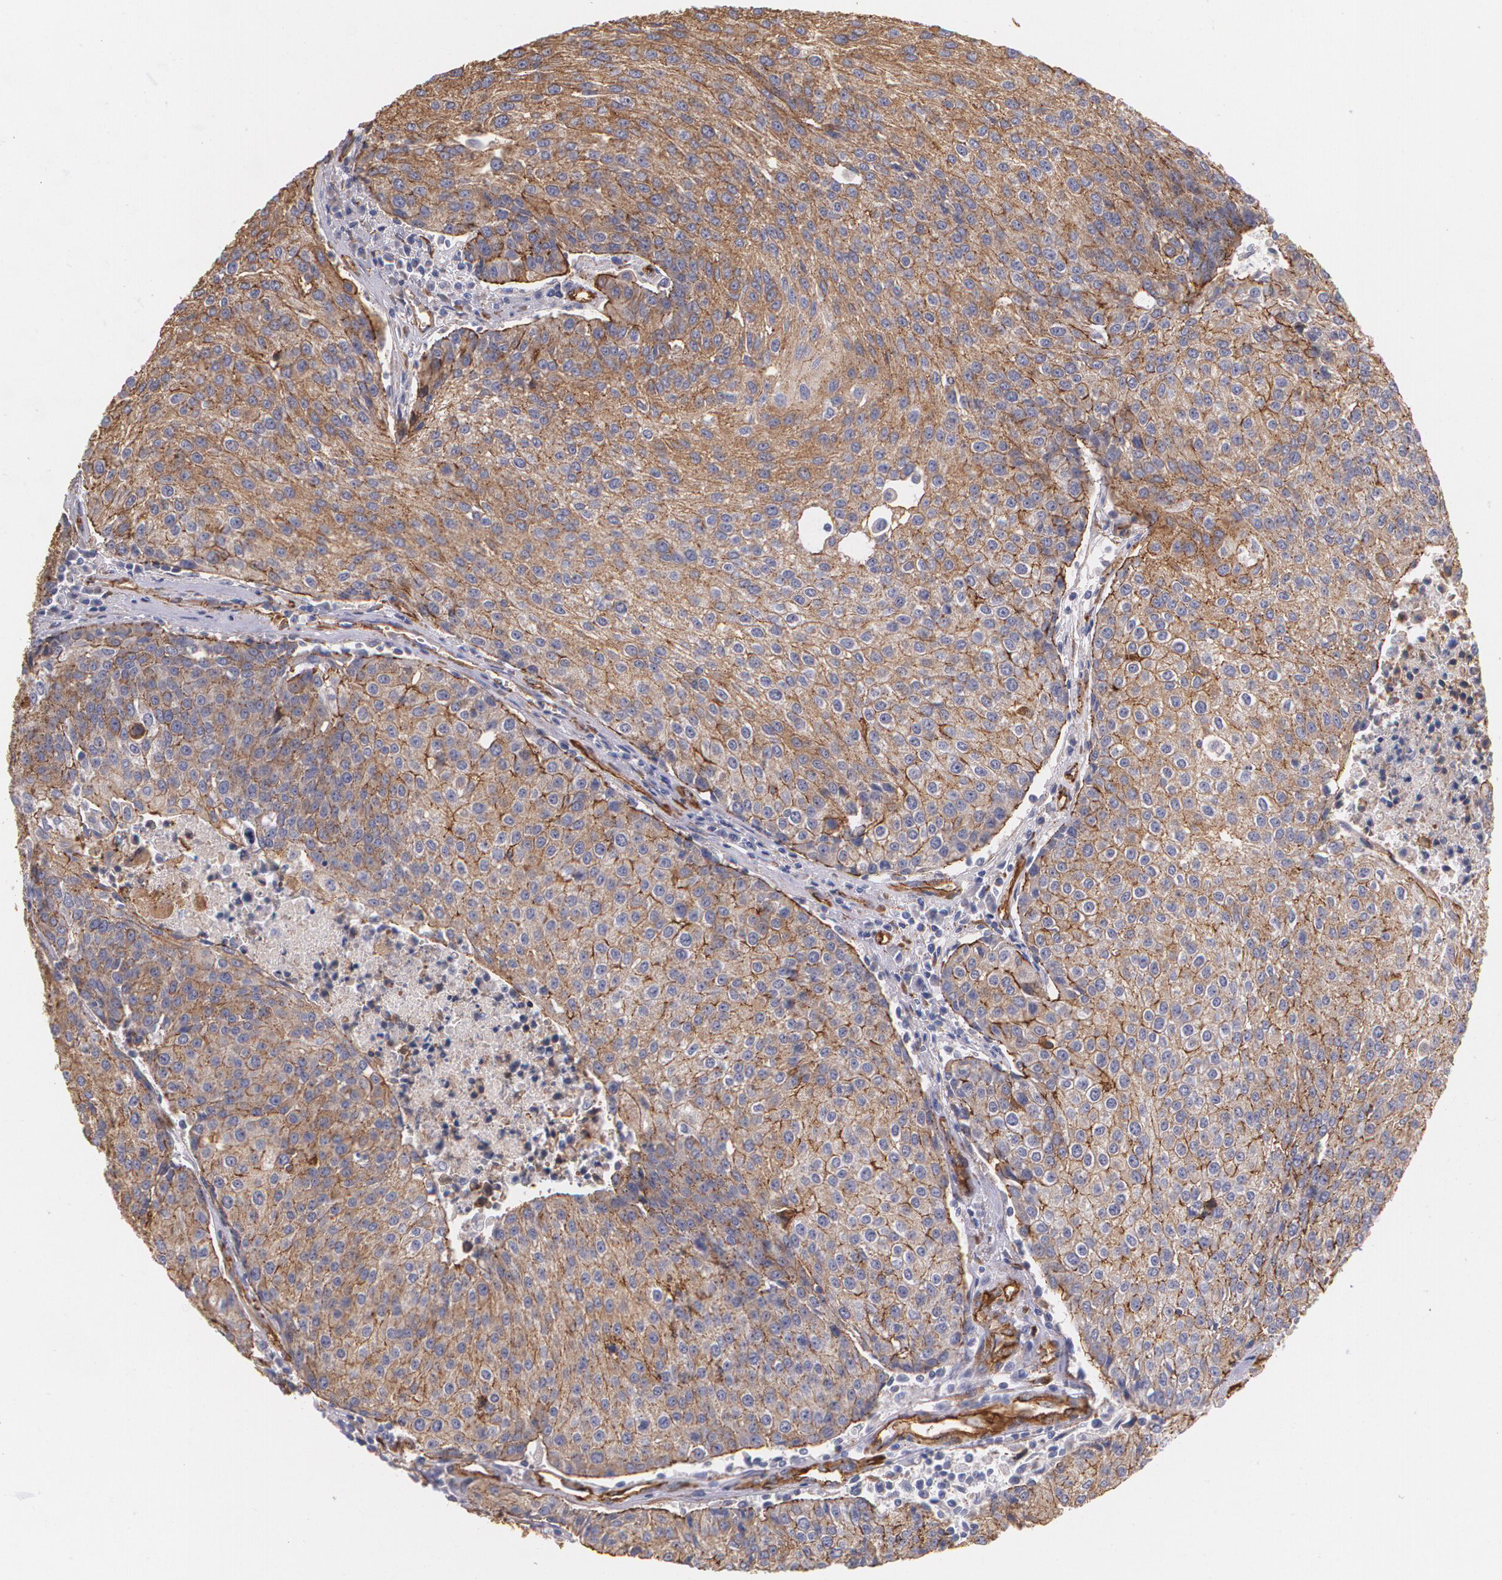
{"staining": {"intensity": "moderate", "quantity": "25%-75%", "location": "cytoplasmic/membranous"}, "tissue": "urothelial cancer", "cell_type": "Tumor cells", "image_type": "cancer", "snomed": [{"axis": "morphology", "description": "Urothelial carcinoma, High grade"}, {"axis": "topography", "description": "Urinary bladder"}], "caption": "Immunohistochemical staining of human urothelial carcinoma (high-grade) exhibits medium levels of moderate cytoplasmic/membranous positivity in about 25%-75% of tumor cells. The protein of interest is shown in brown color, while the nuclei are stained blue.", "gene": "TJP1", "patient": {"sex": "female", "age": 85}}